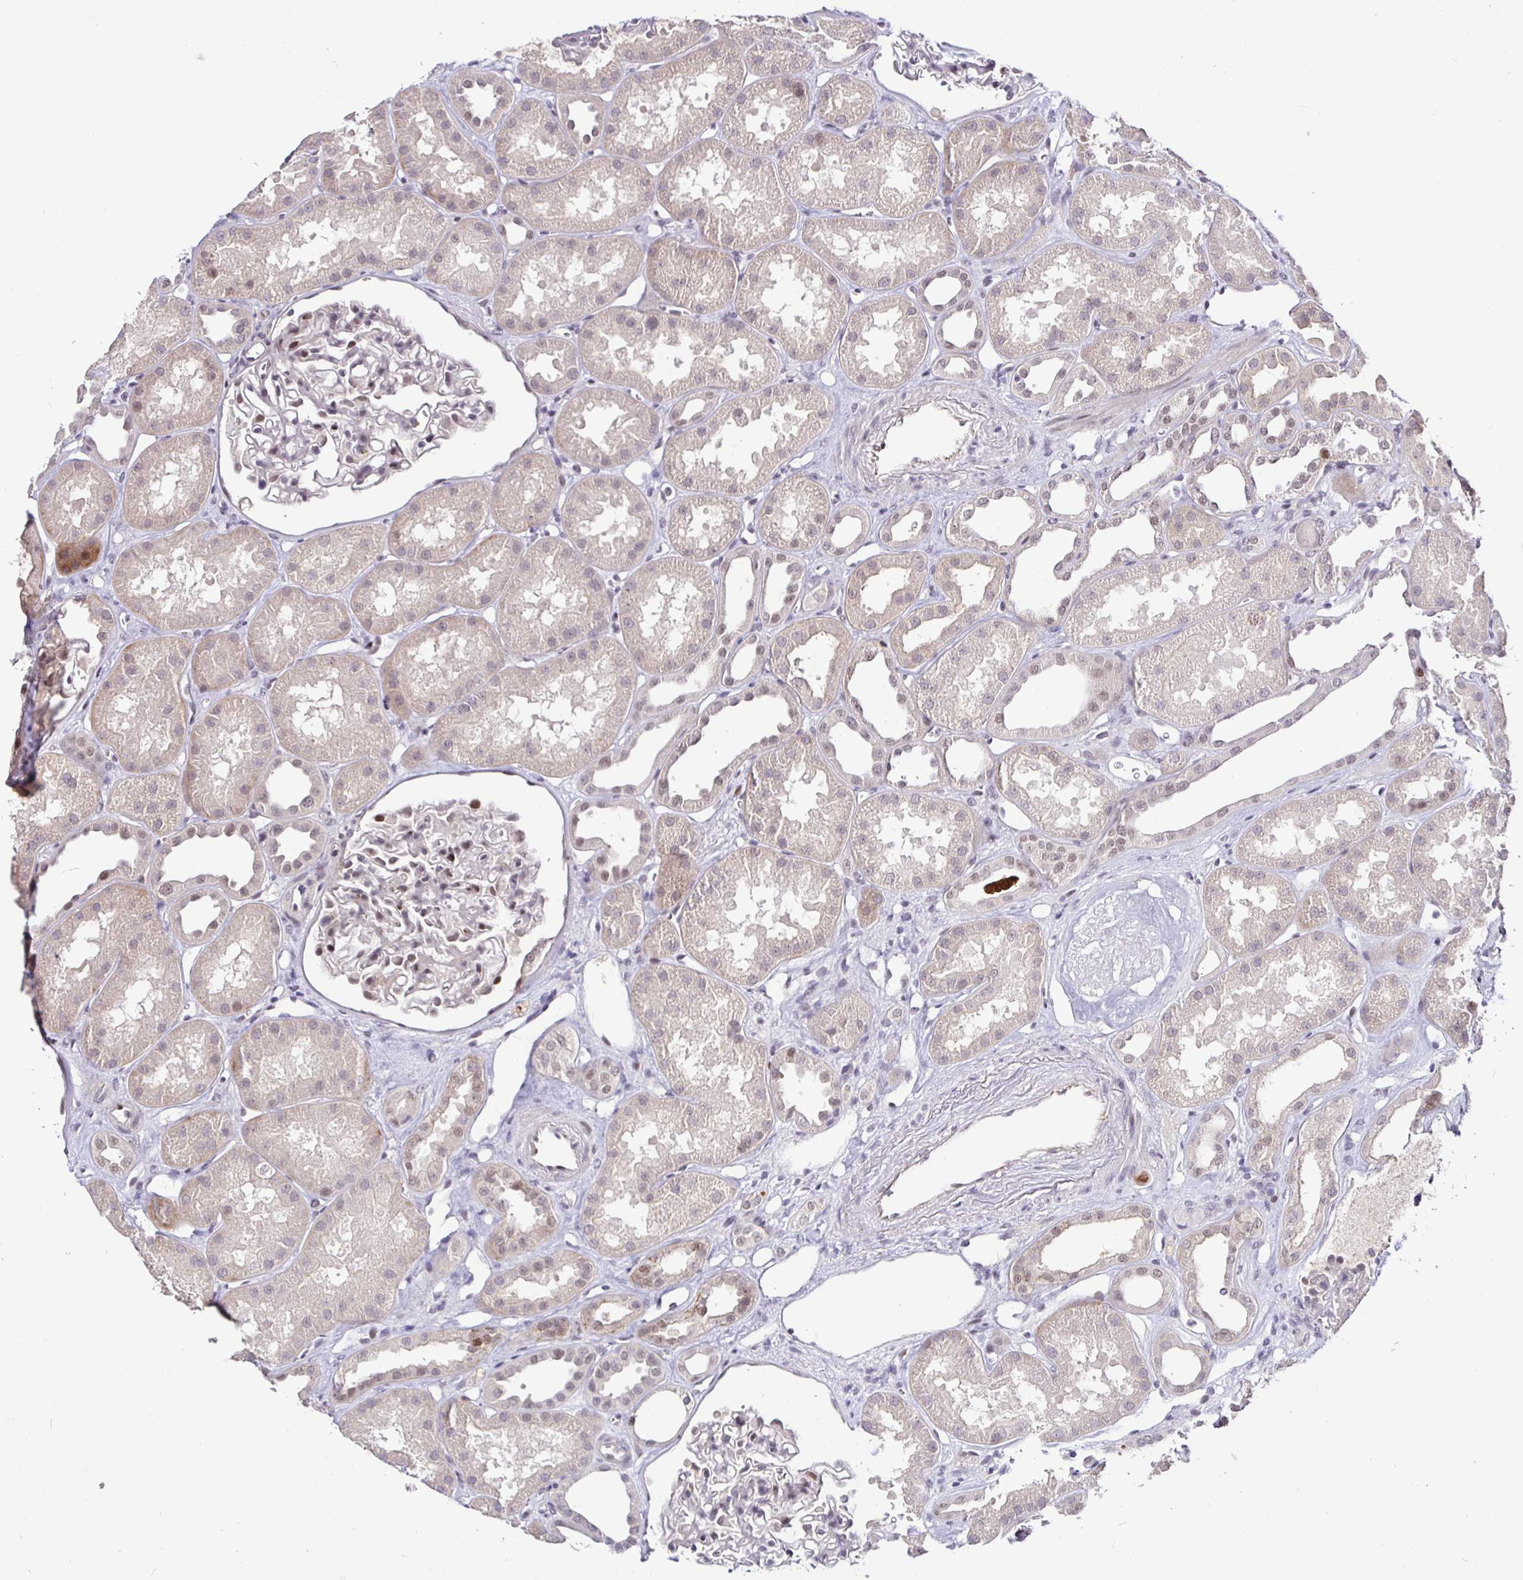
{"staining": {"intensity": "moderate", "quantity": "<25%", "location": "nuclear"}, "tissue": "kidney", "cell_type": "Cells in glomeruli", "image_type": "normal", "snomed": [{"axis": "morphology", "description": "Normal tissue, NOS"}, {"axis": "topography", "description": "Kidney"}], "caption": "A histopathology image showing moderate nuclear positivity in approximately <25% of cells in glomeruli in normal kidney, as visualized by brown immunohistochemical staining.", "gene": "NUP188", "patient": {"sex": "male", "age": 61}}